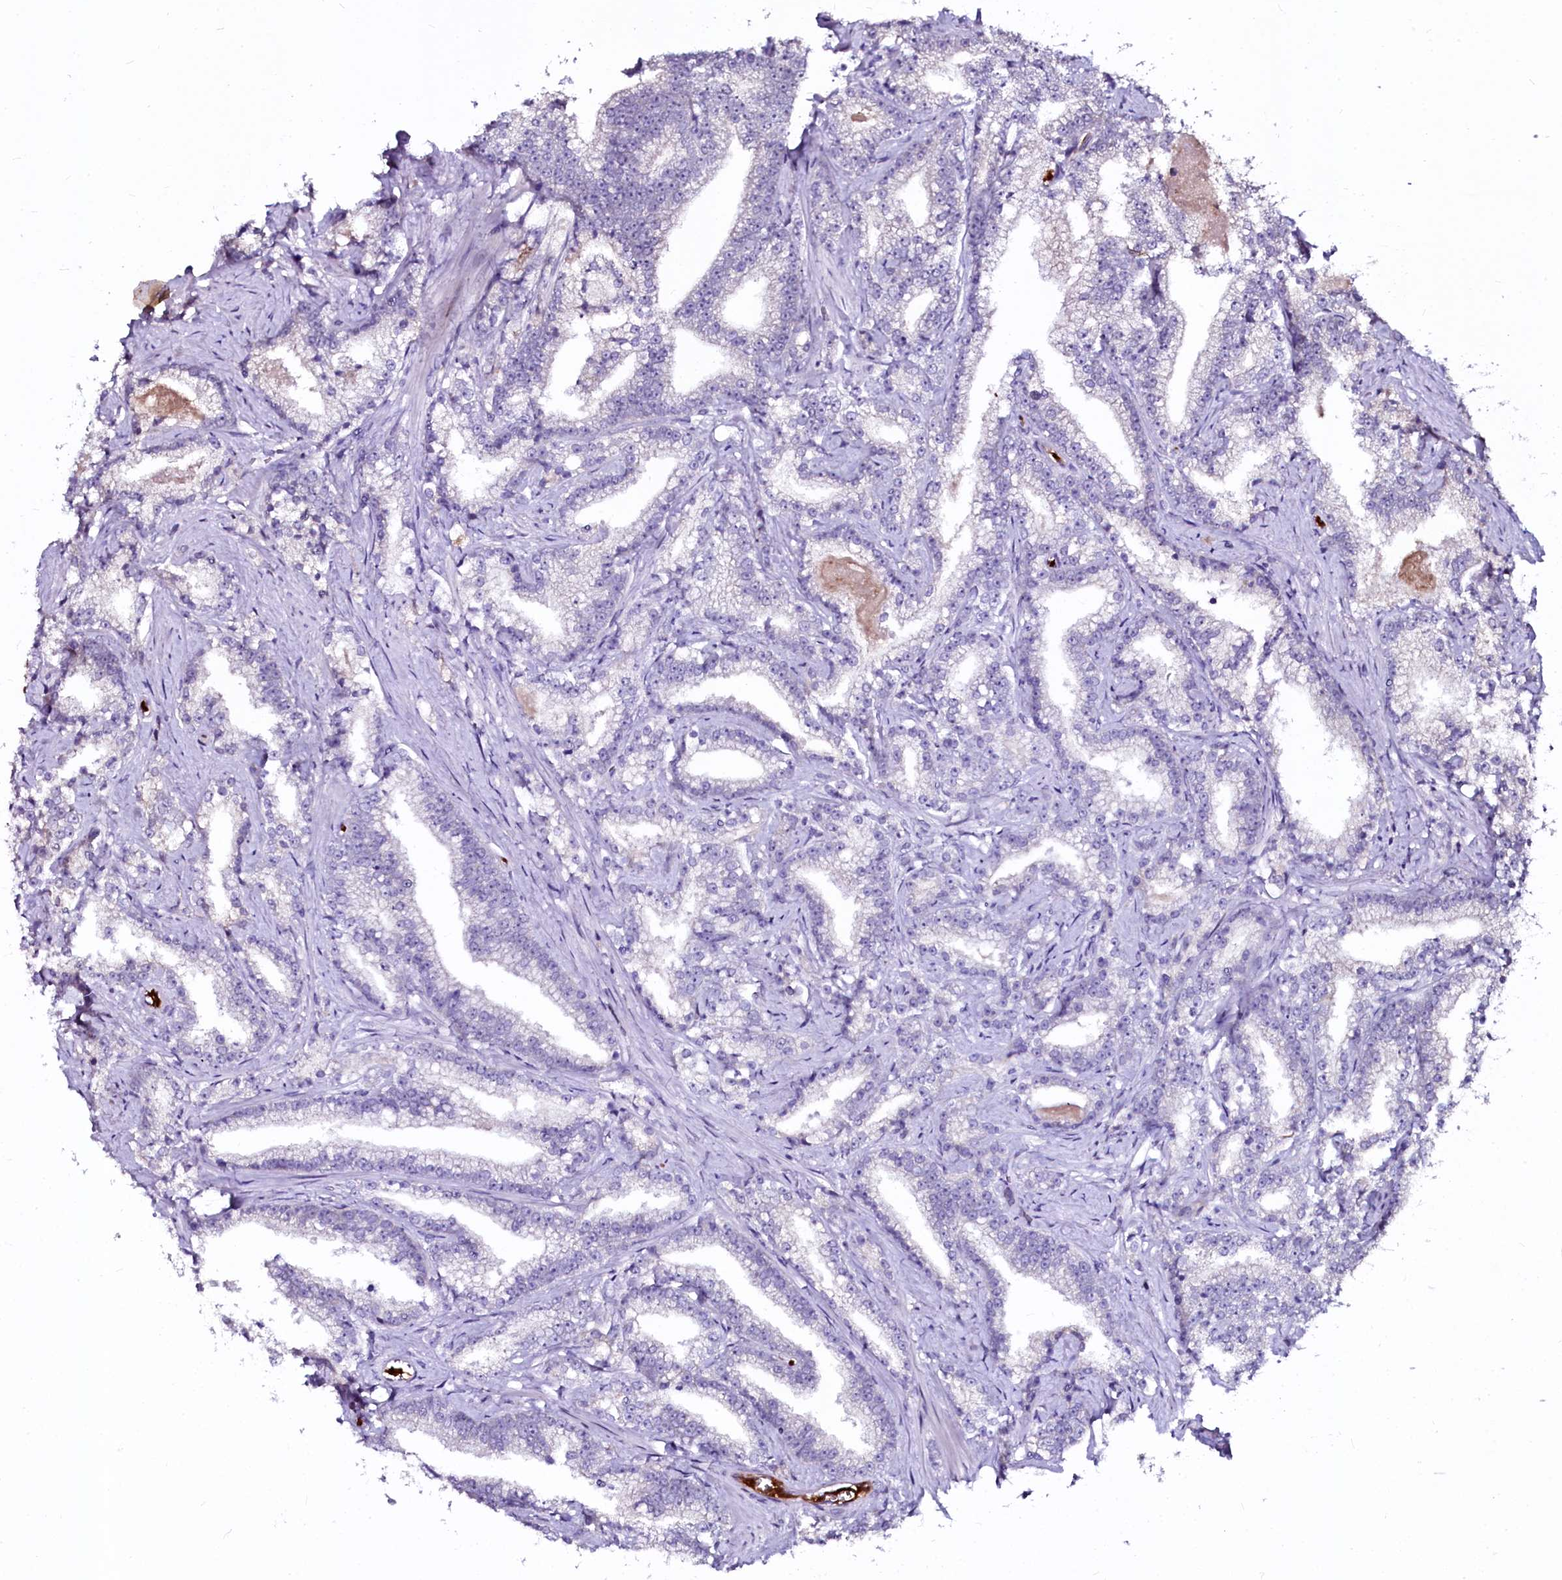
{"staining": {"intensity": "negative", "quantity": "none", "location": "none"}, "tissue": "prostate cancer", "cell_type": "Tumor cells", "image_type": "cancer", "snomed": [{"axis": "morphology", "description": "Adenocarcinoma, High grade"}, {"axis": "topography", "description": "Prostate and seminal vesicle, NOS"}], "caption": "A high-resolution photomicrograph shows immunohistochemistry staining of prostate adenocarcinoma (high-grade), which reveals no significant positivity in tumor cells.", "gene": "CTDSPL2", "patient": {"sex": "male", "age": 67}}